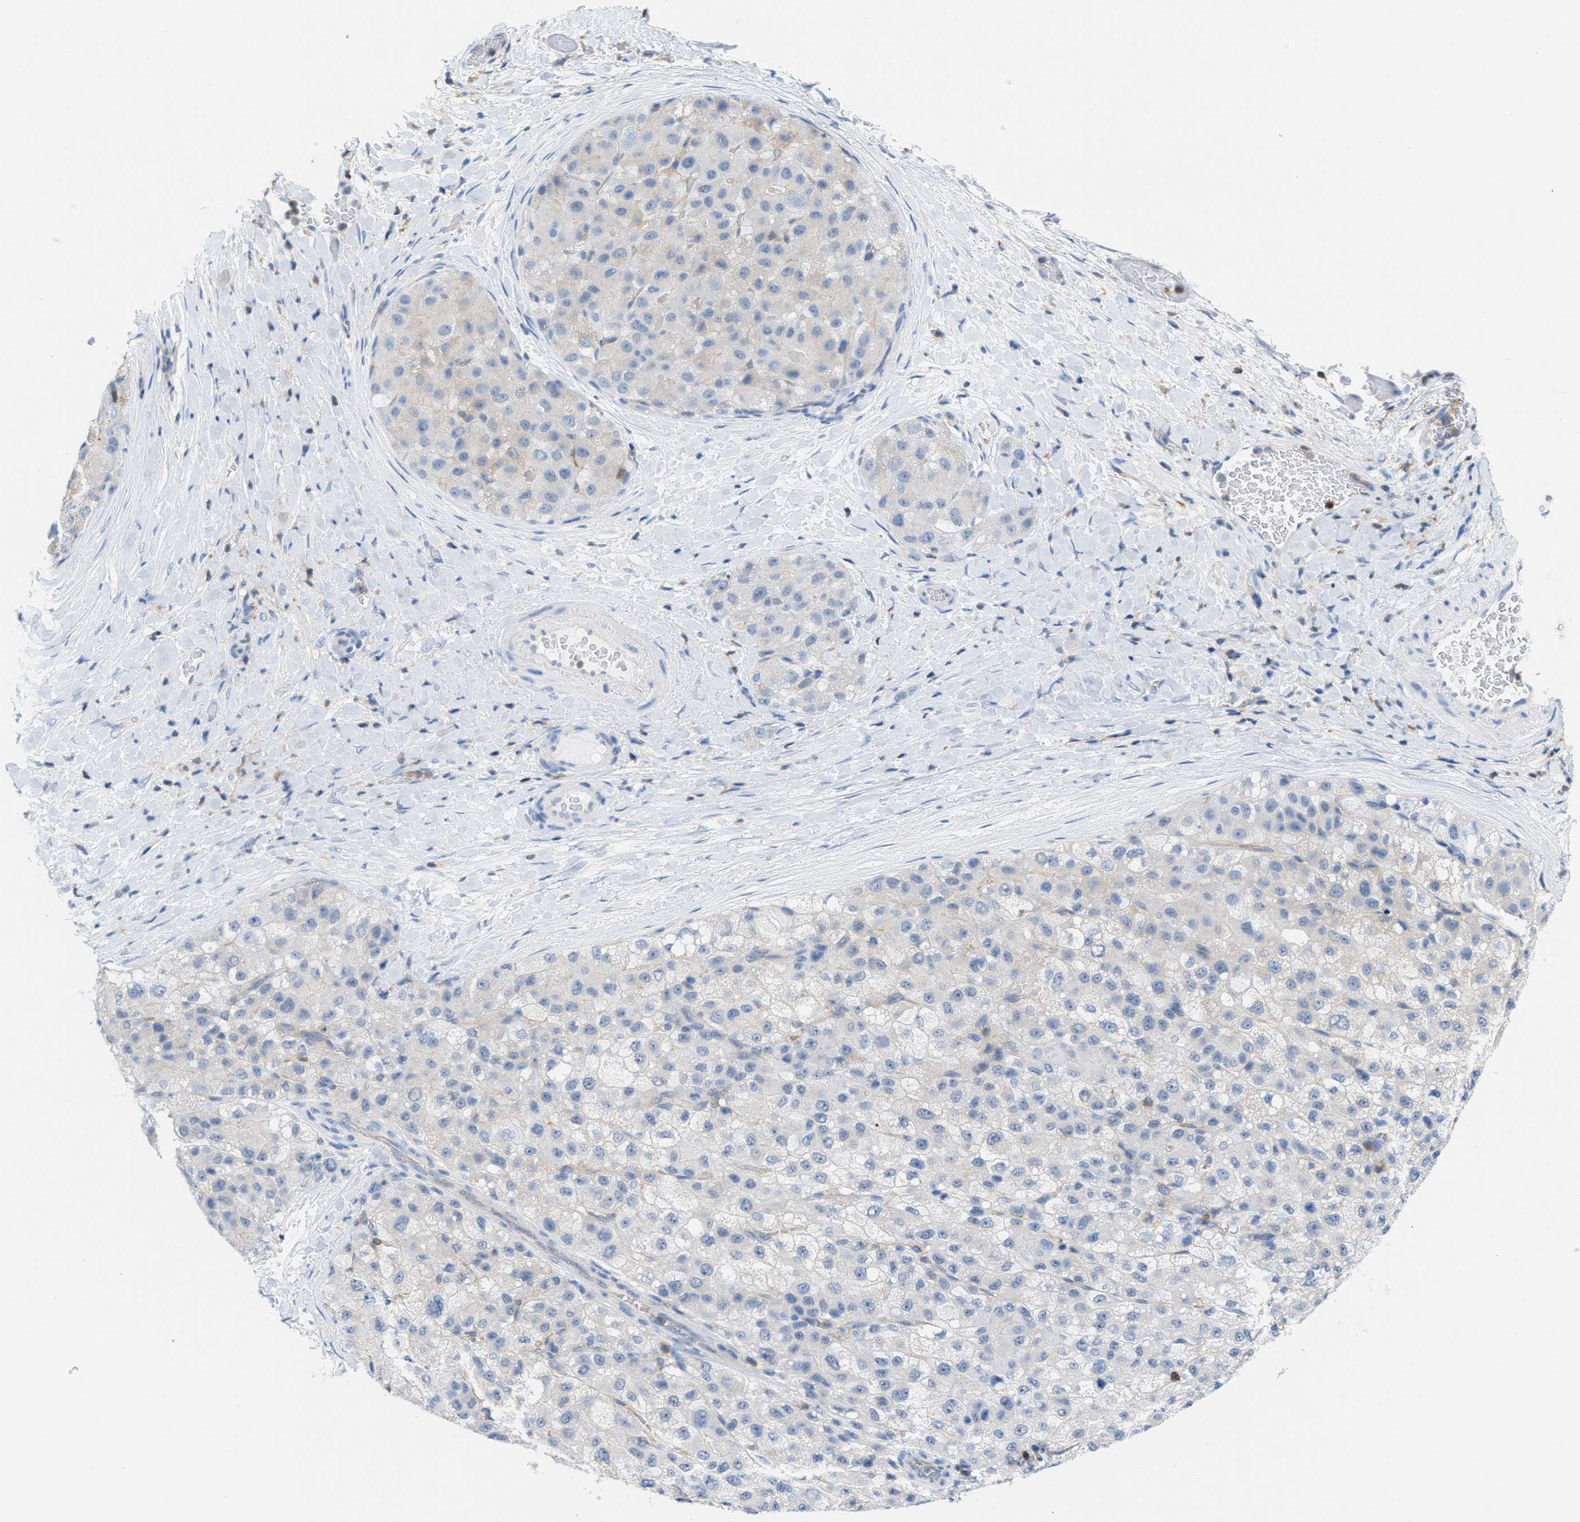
{"staining": {"intensity": "negative", "quantity": "none", "location": "none"}, "tissue": "liver cancer", "cell_type": "Tumor cells", "image_type": "cancer", "snomed": [{"axis": "morphology", "description": "Carcinoma, Hepatocellular, NOS"}, {"axis": "topography", "description": "Liver"}], "caption": "Immunohistochemistry (IHC) micrograph of neoplastic tissue: liver hepatocellular carcinoma stained with DAB (3,3'-diaminobenzidine) demonstrates no significant protein staining in tumor cells.", "gene": "IL16", "patient": {"sex": "male", "age": 80}}